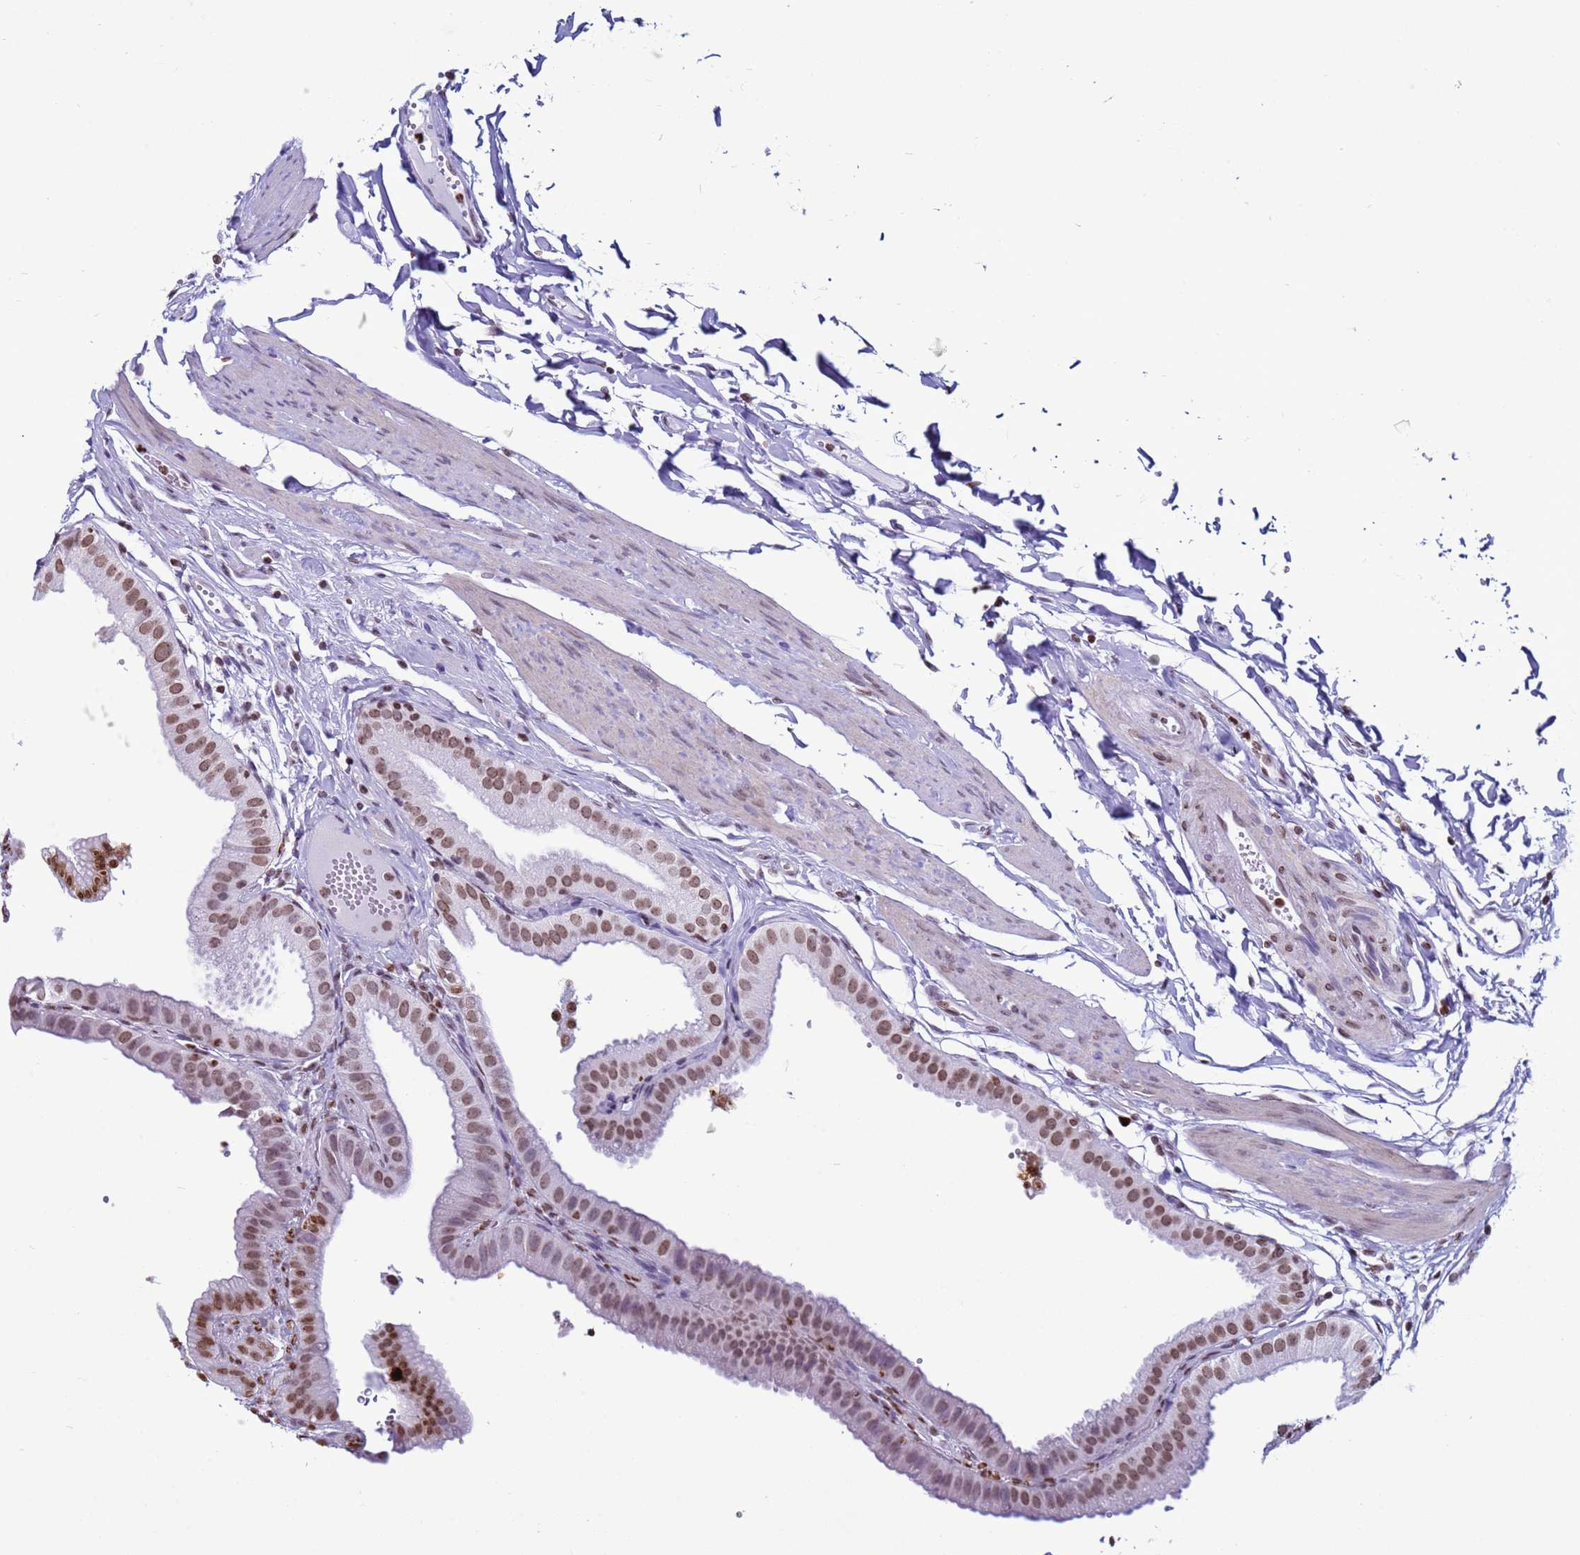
{"staining": {"intensity": "strong", "quantity": ">75%", "location": "nuclear"}, "tissue": "gallbladder", "cell_type": "Glandular cells", "image_type": "normal", "snomed": [{"axis": "morphology", "description": "Normal tissue, NOS"}, {"axis": "topography", "description": "Gallbladder"}], "caption": "This is an image of immunohistochemistry staining of unremarkable gallbladder, which shows strong staining in the nuclear of glandular cells.", "gene": "H4C11", "patient": {"sex": "female", "age": 61}}